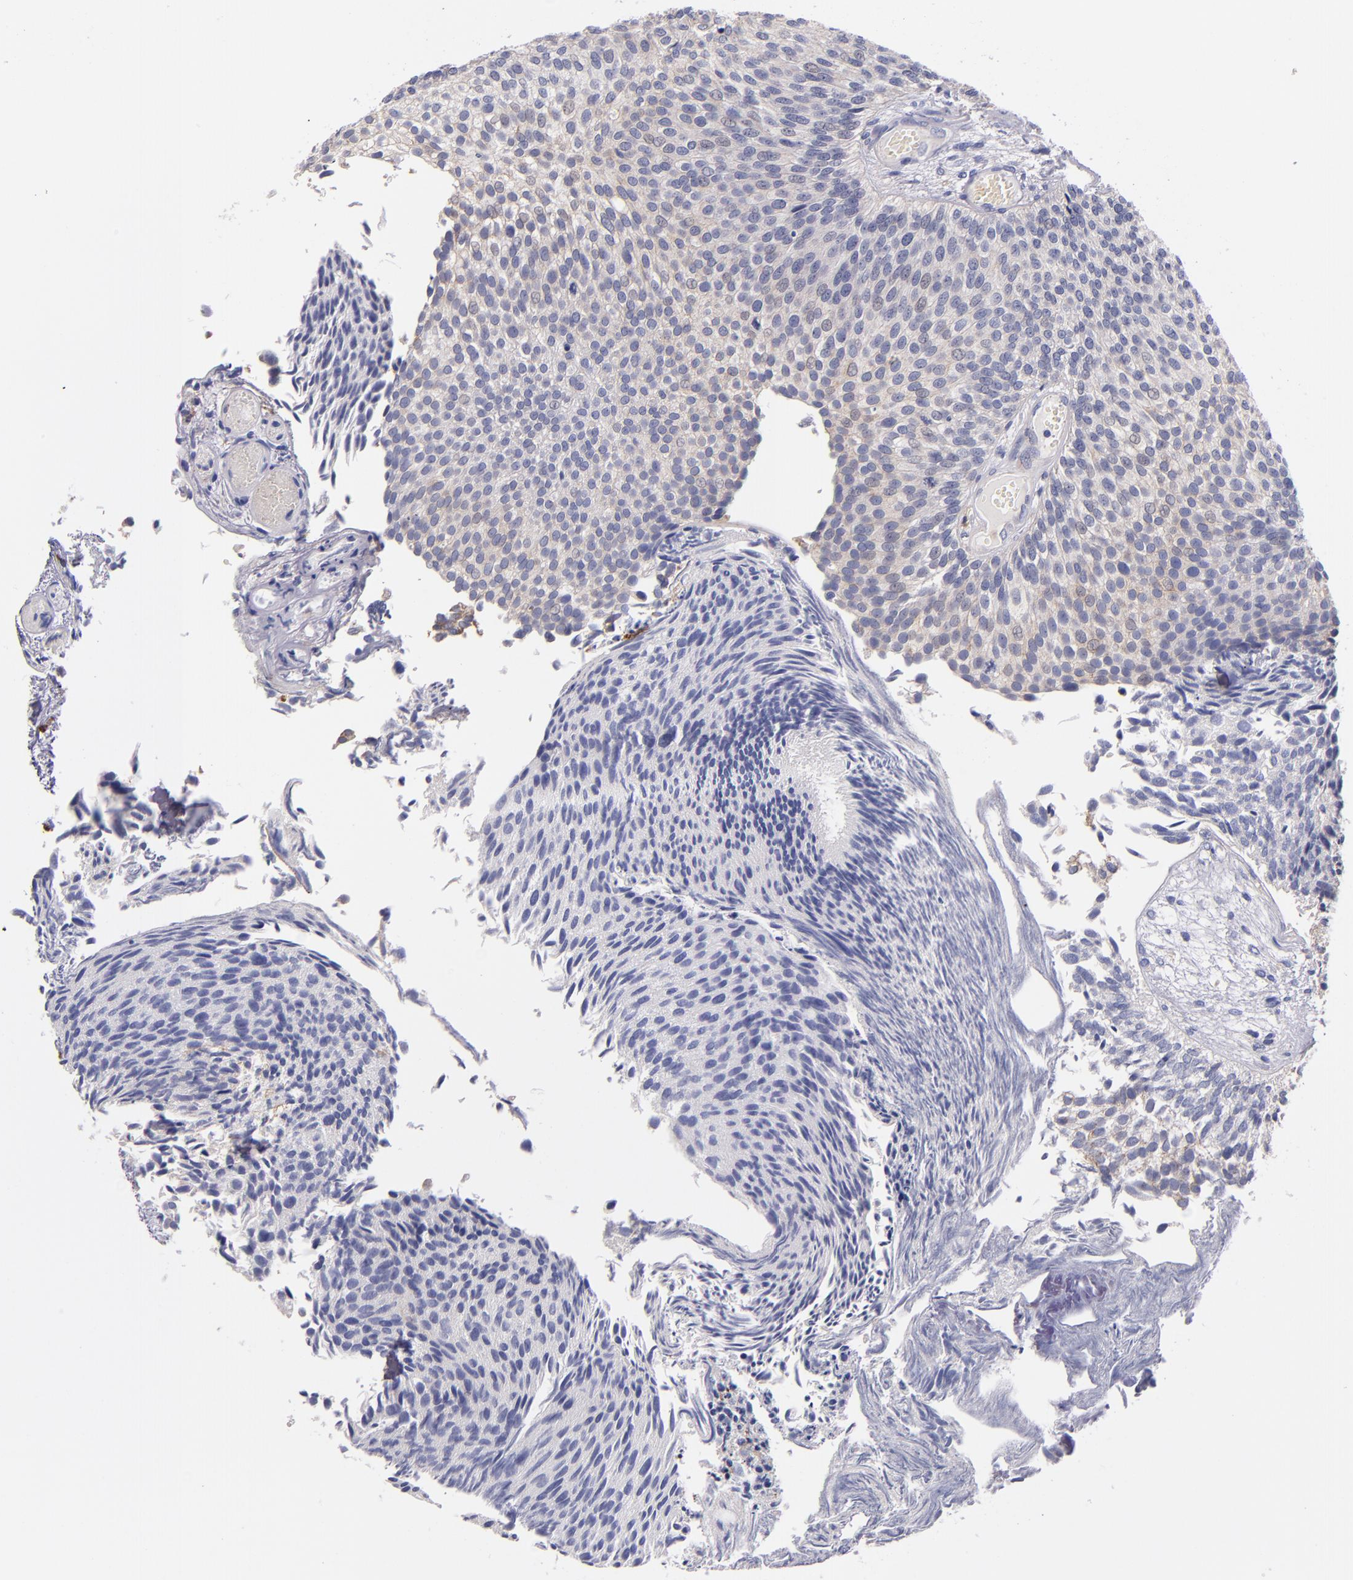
{"staining": {"intensity": "negative", "quantity": "none", "location": "none"}, "tissue": "urothelial cancer", "cell_type": "Tumor cells", "image_type": "cancer", "snomed": [{"axis": "morphology", "description": "Urothelial carcinoma, Low grade"}, {"axis": "topography", "description": "Urinary bladder"}], "caption": "An image of urothelial carcinoma (low-grade) stained for a protein exhibits no brown staining in tumor cells.", "gene": "C5AR1", "patient": {"sex": "male", "age": 84}}